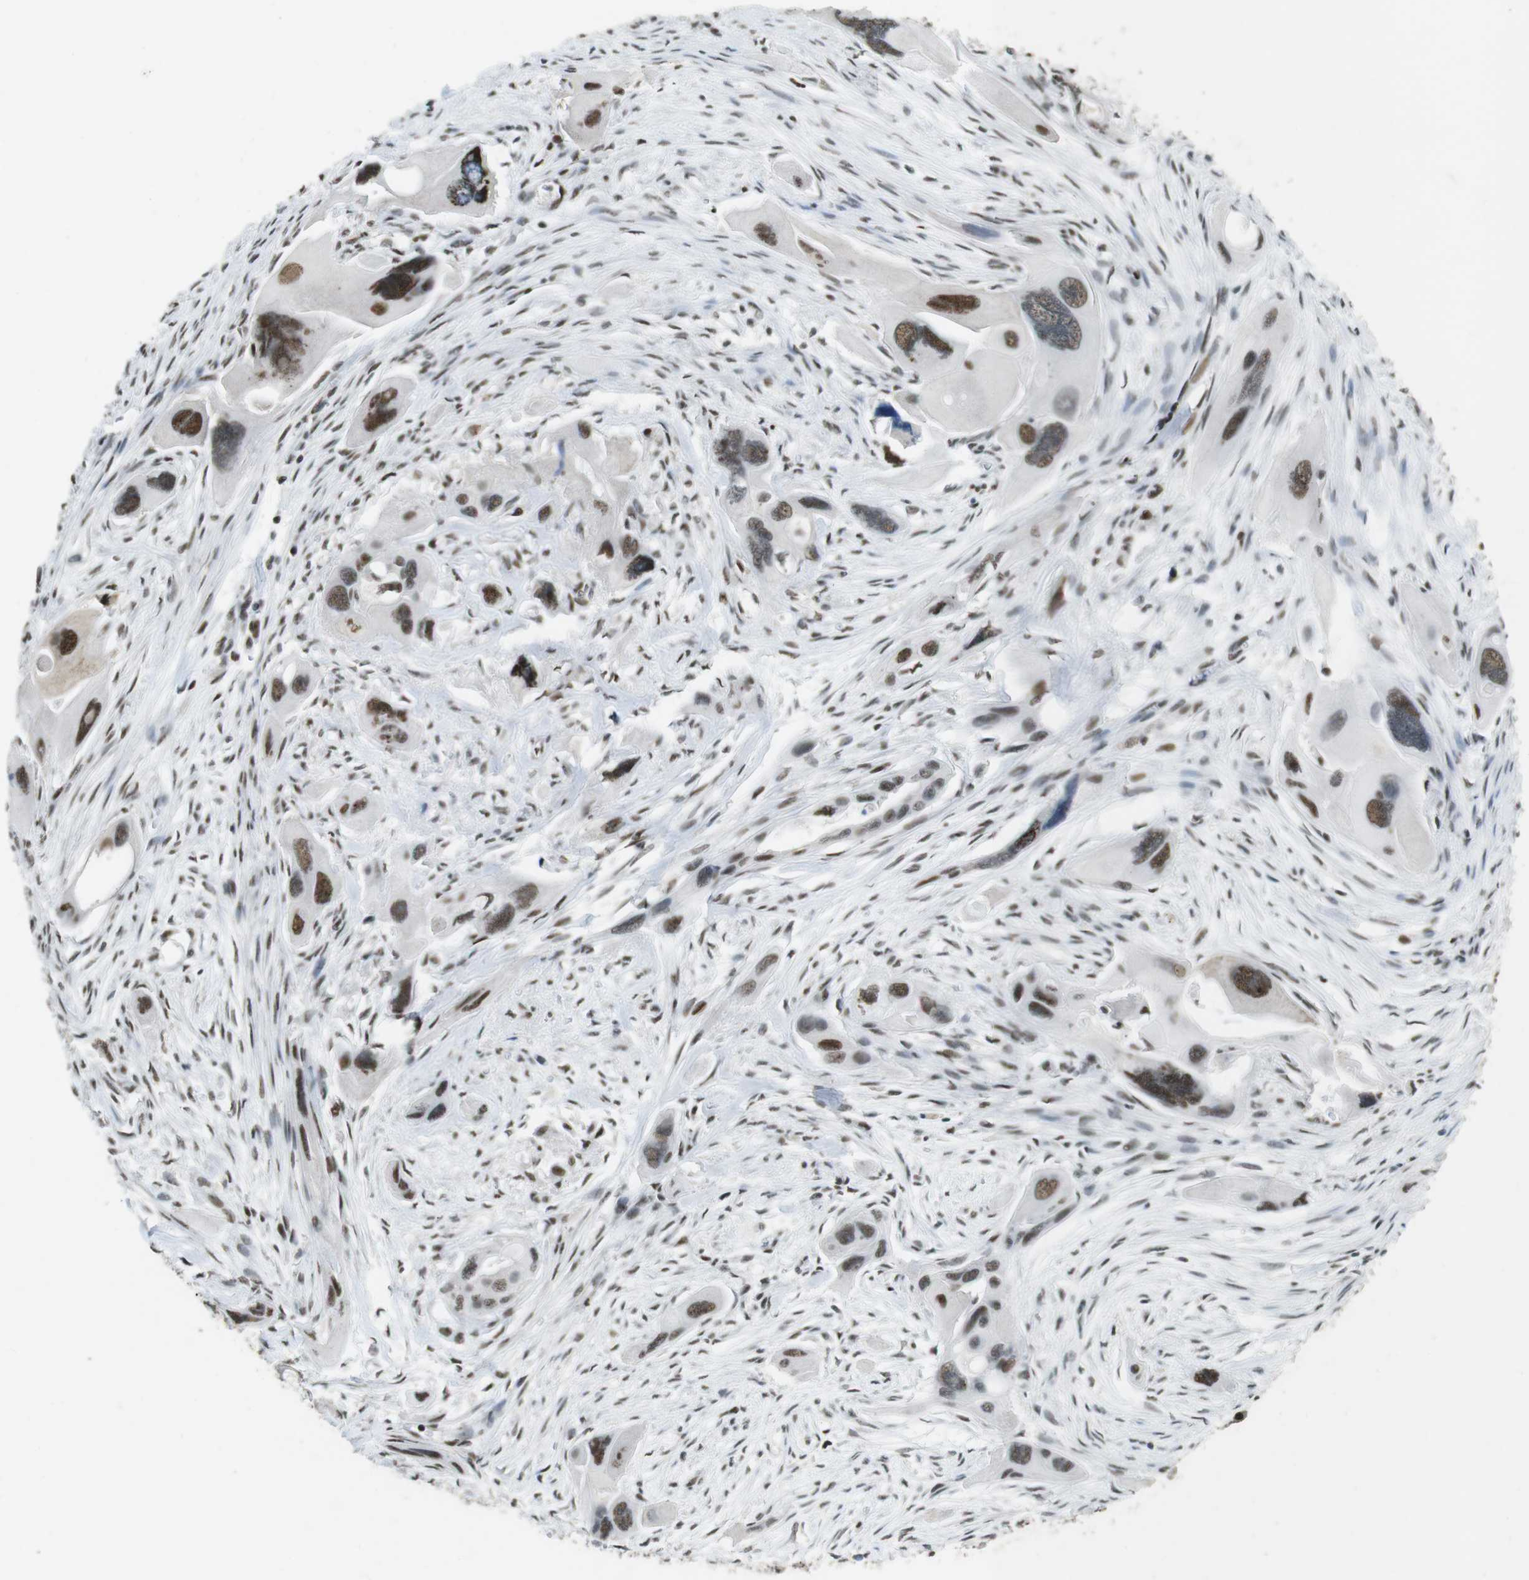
{"staining": {"intensity": "moderate", "quantity": ">75%", "location": "nuclear"}, "tissue": "pancreatic cancer", "cell_type": "Tumor cells", "image_type": "cancer", "snomed": [{"axis": "morphology", "description": "Adenocarcinoma, NOS"}, {"axis": "topography", "description": "Pancreas"}], "caption": "Immunohistochemical staining of human pancreatic adenocarcinoma displays moderate nuclear protein expression in approximately >75% of tumor cells.", "gene": "CSNK2B", "patient": {"sex": "male", "age": 73}}